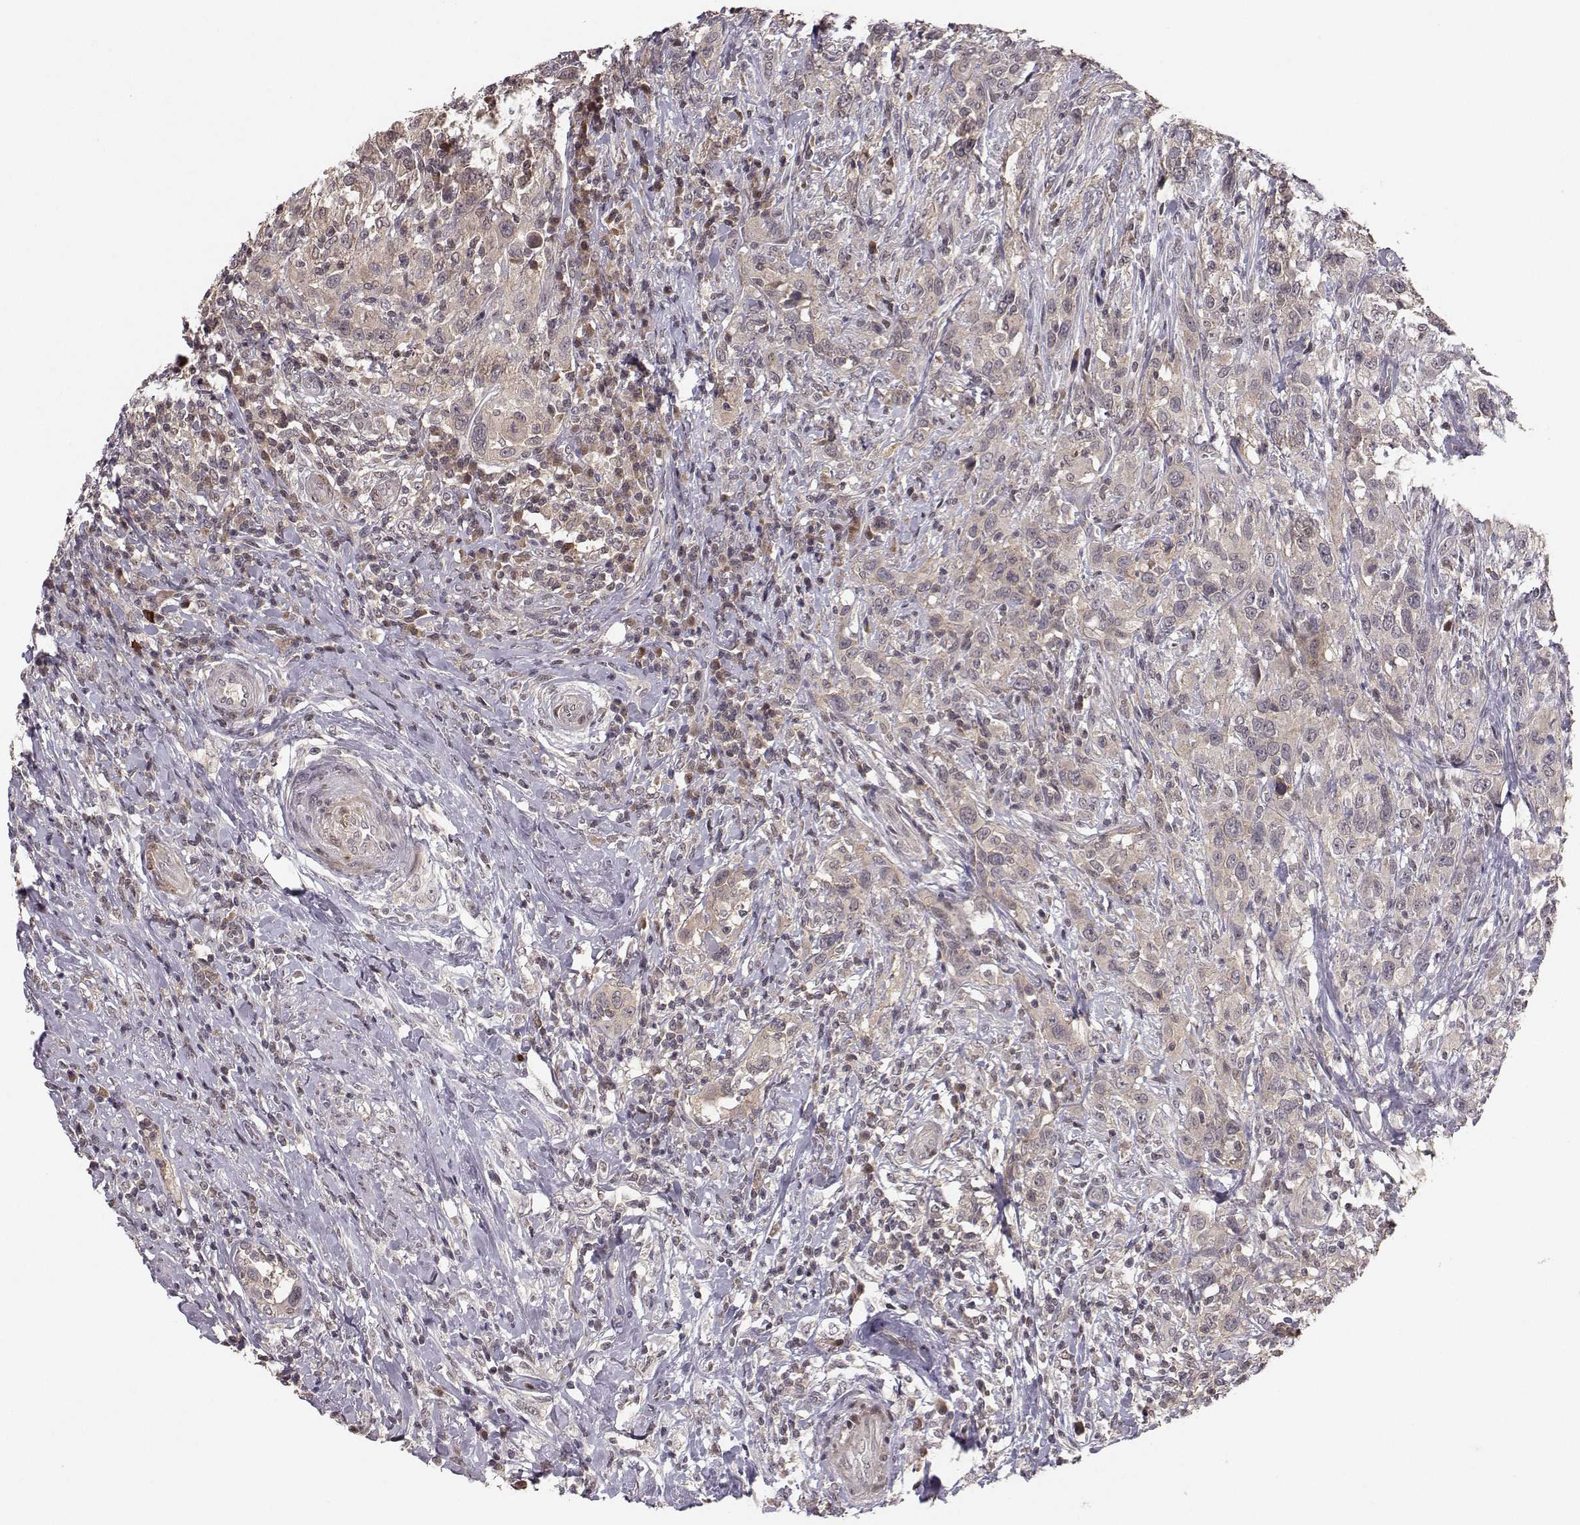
{"staining": {"intensity": "weak", "quantity": "25%-75%", "location": "cytoplasmic/membranous"}, "tissue": "urothelial cancer", "cell_type": "Tumor cells", "image_type": "cancer", "snomed": [{"axis": "morphology", "description": "Urothelial carcinoma, NOS"}, {"axis": "morphology", "description": "Urothelial carcinoma, High grade"}, {"axis": "topography", "description": "Urinary bladder"}], "caption": "DAB (3,3'-diaminobenzidine) immunohistochemical staining of urothelial cancer displays weak cytoplasmic/membranous protein positivity in about 25%-75% of tumor cells.", "gene": "PLEKHG3", "patient": {"sex": "female", "age": 64}}